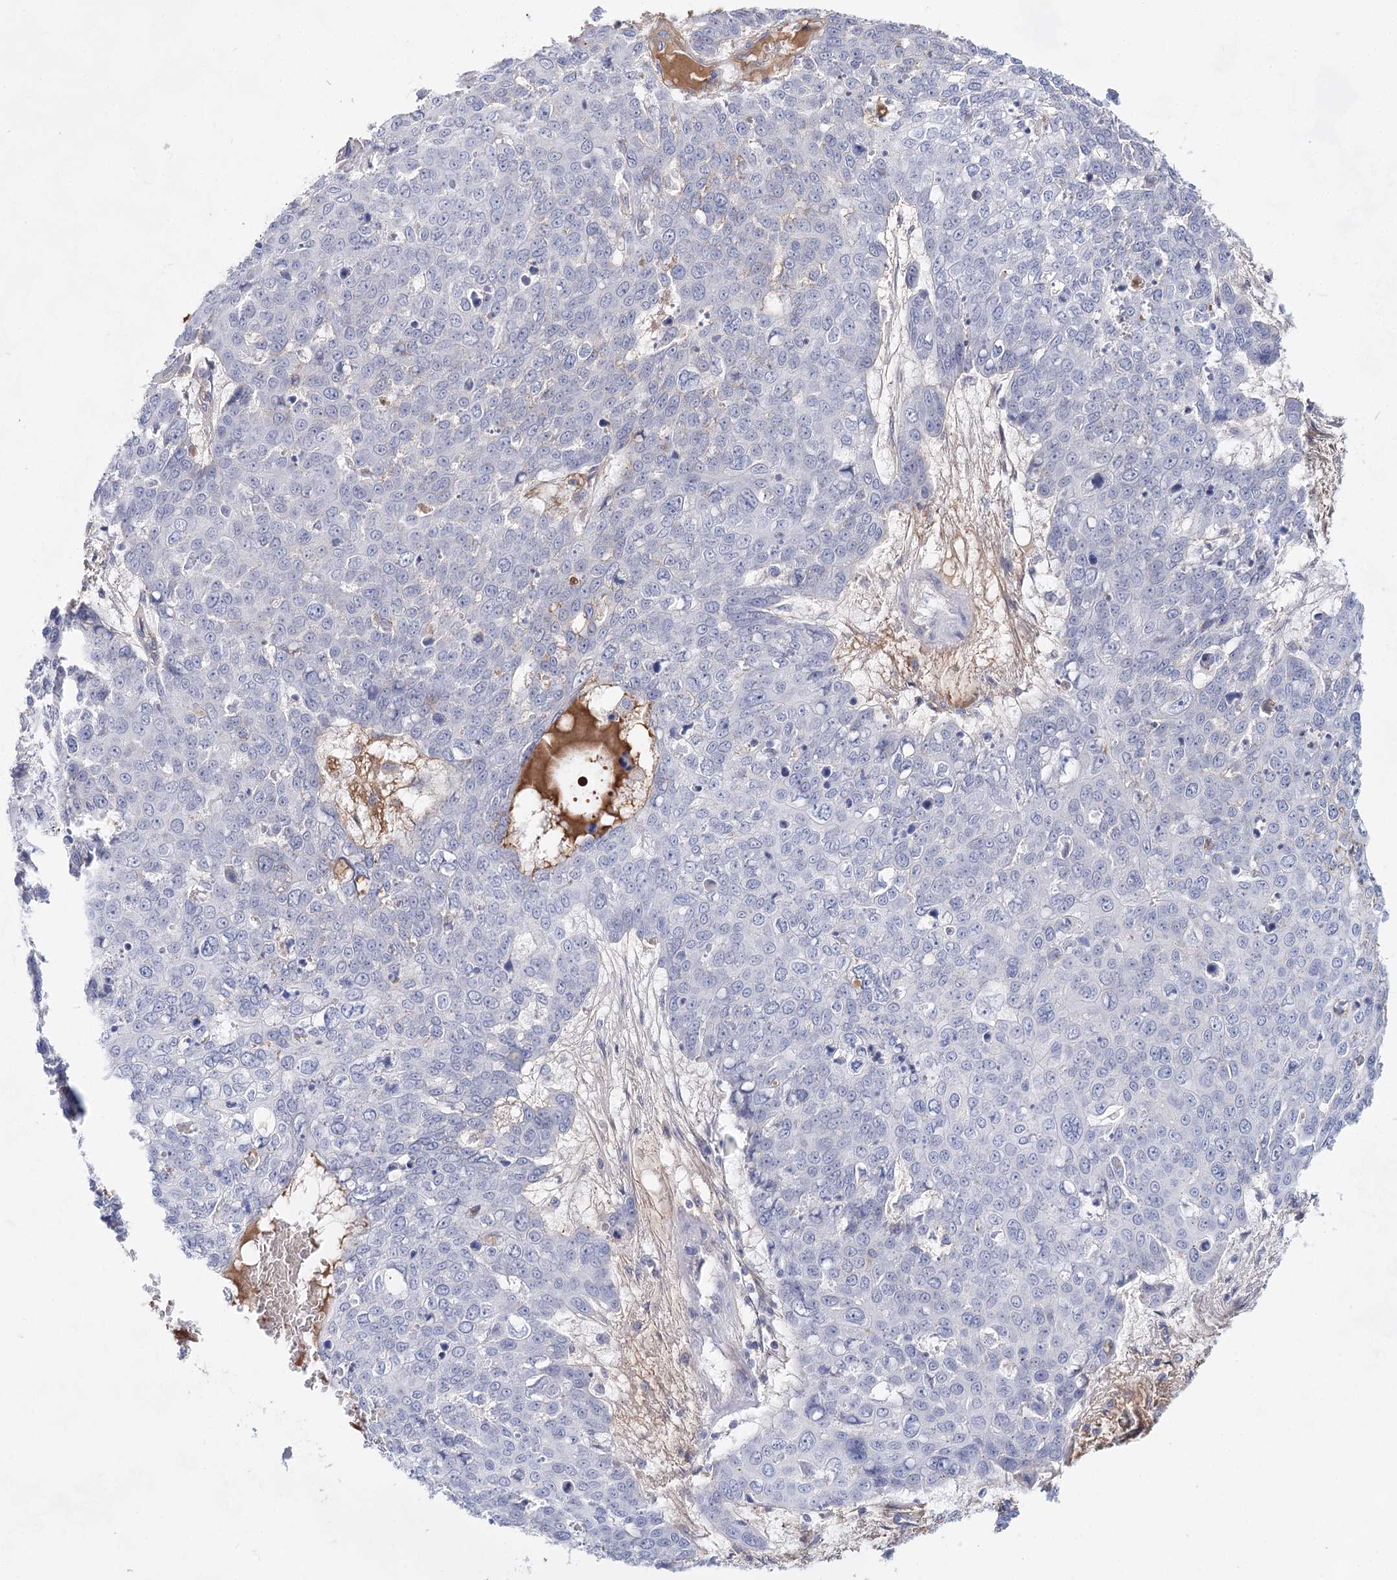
{"staining": {"intensity": "negative", "quantity": "none", "location": "none"}, "tissue": "skin cancer", "cell_type": "Tumor cells", "image_type": "cancer", "snomed": [{"axis": "morphology", "description": "Squamous cell carcinoma, NOS"}, {"axis": "topography", "description": "Skin"}], "caption": "Human skin squamous cell carcinoma stained for a protein using immunohistochemistry (IHC) displays no staining in tumor cells.", "gene": "TASOR2", "patient": {"sex": "male", "age": 71}}